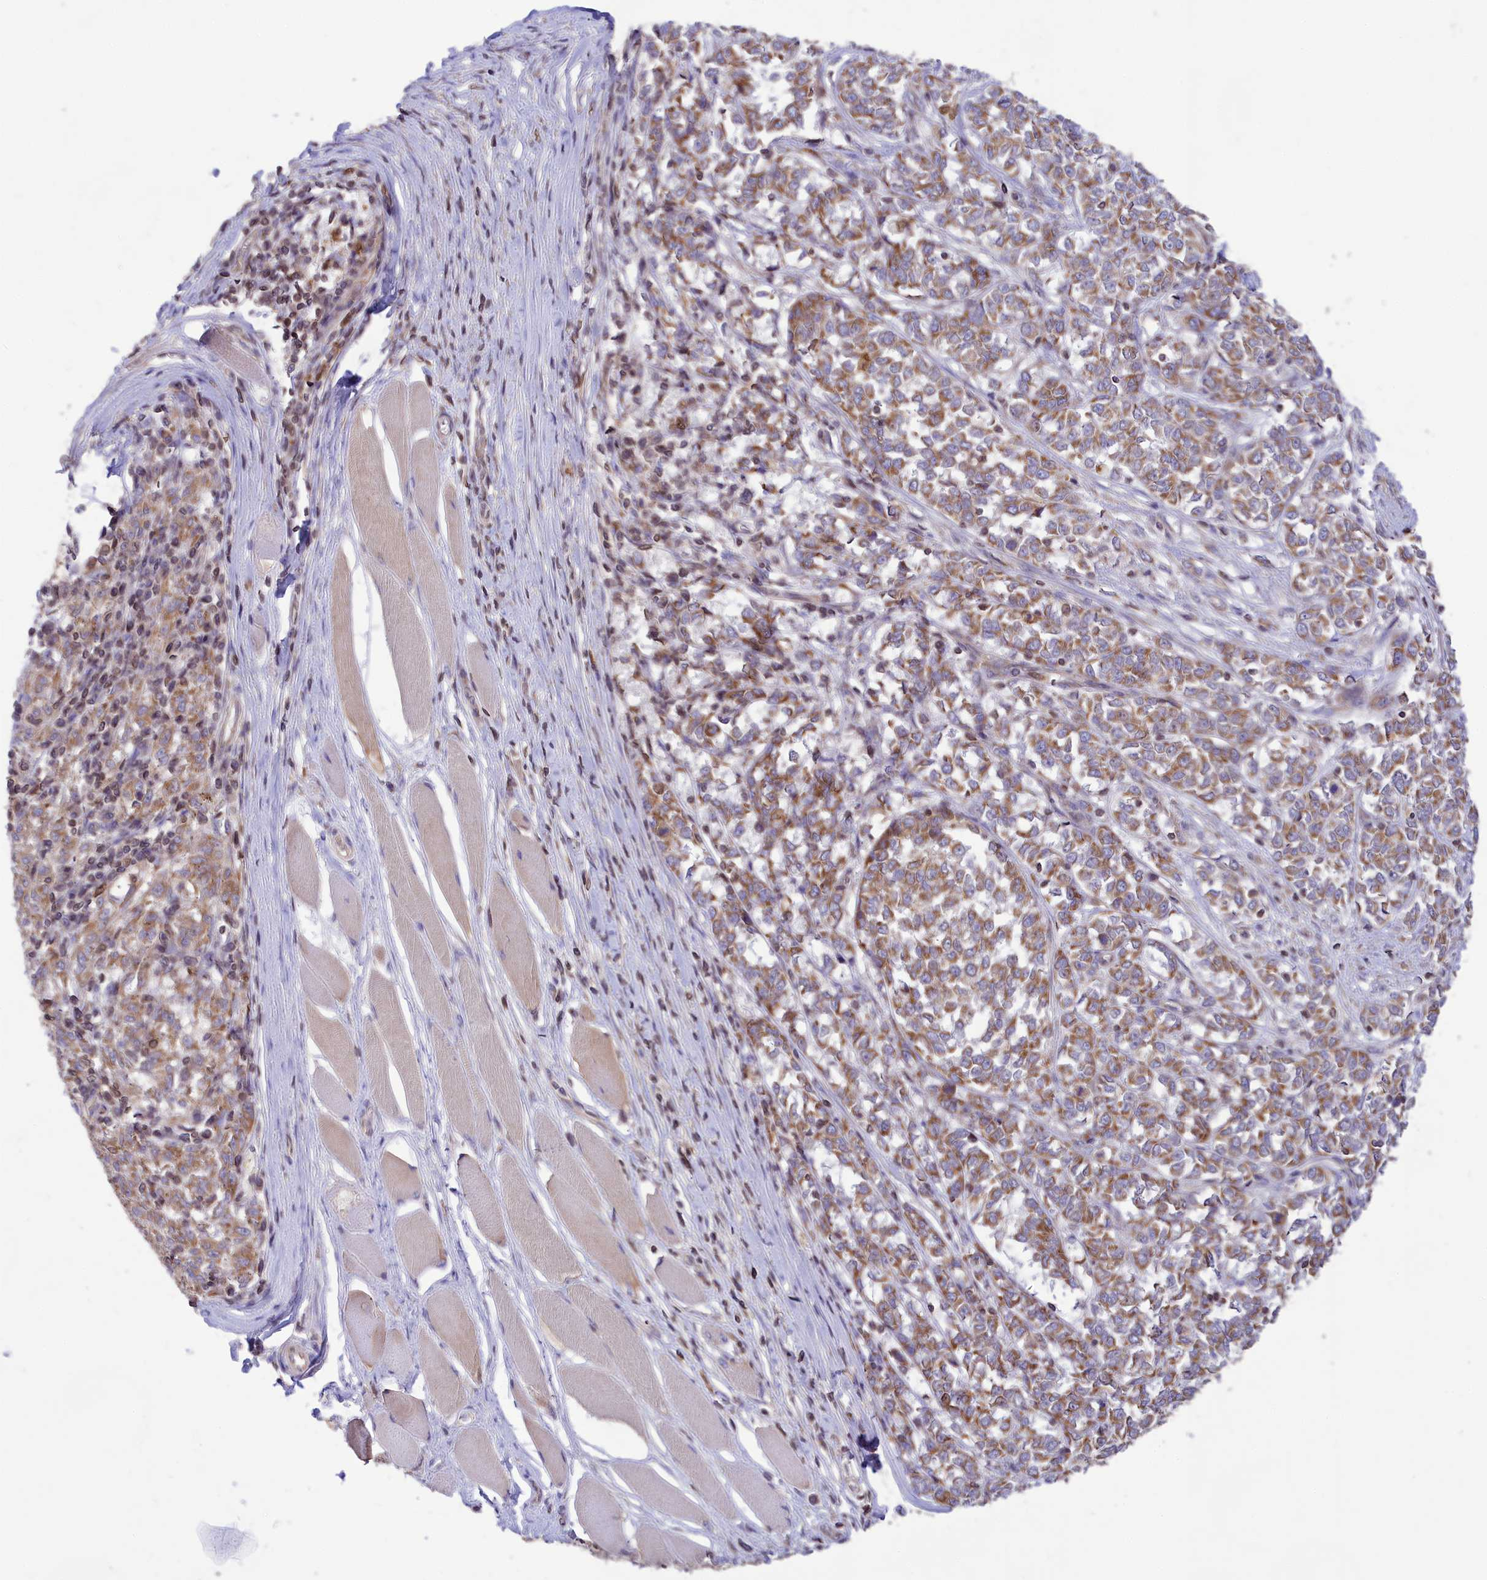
{"staining": {"intensity": "moderate", "quantity": ">75%", "location": "cytoplasmic/membranous"}, "tissue": "melanoma", "cell_type": "Tumor cells", "image_type": "cancer", "snomed": [{"axis": "morphology", "description": "Malignant melanoma, NOS"}, {"axis": "topography", "description": "Skin"}], "caption": "Brown immunohistochemical staining in malignant melanoma displays moderate cytoplasmic/membranous positivity in about >75% of tumor cells.", "gene": "PKHD1L1", "patient": {"sex": "female", "age": 72}}